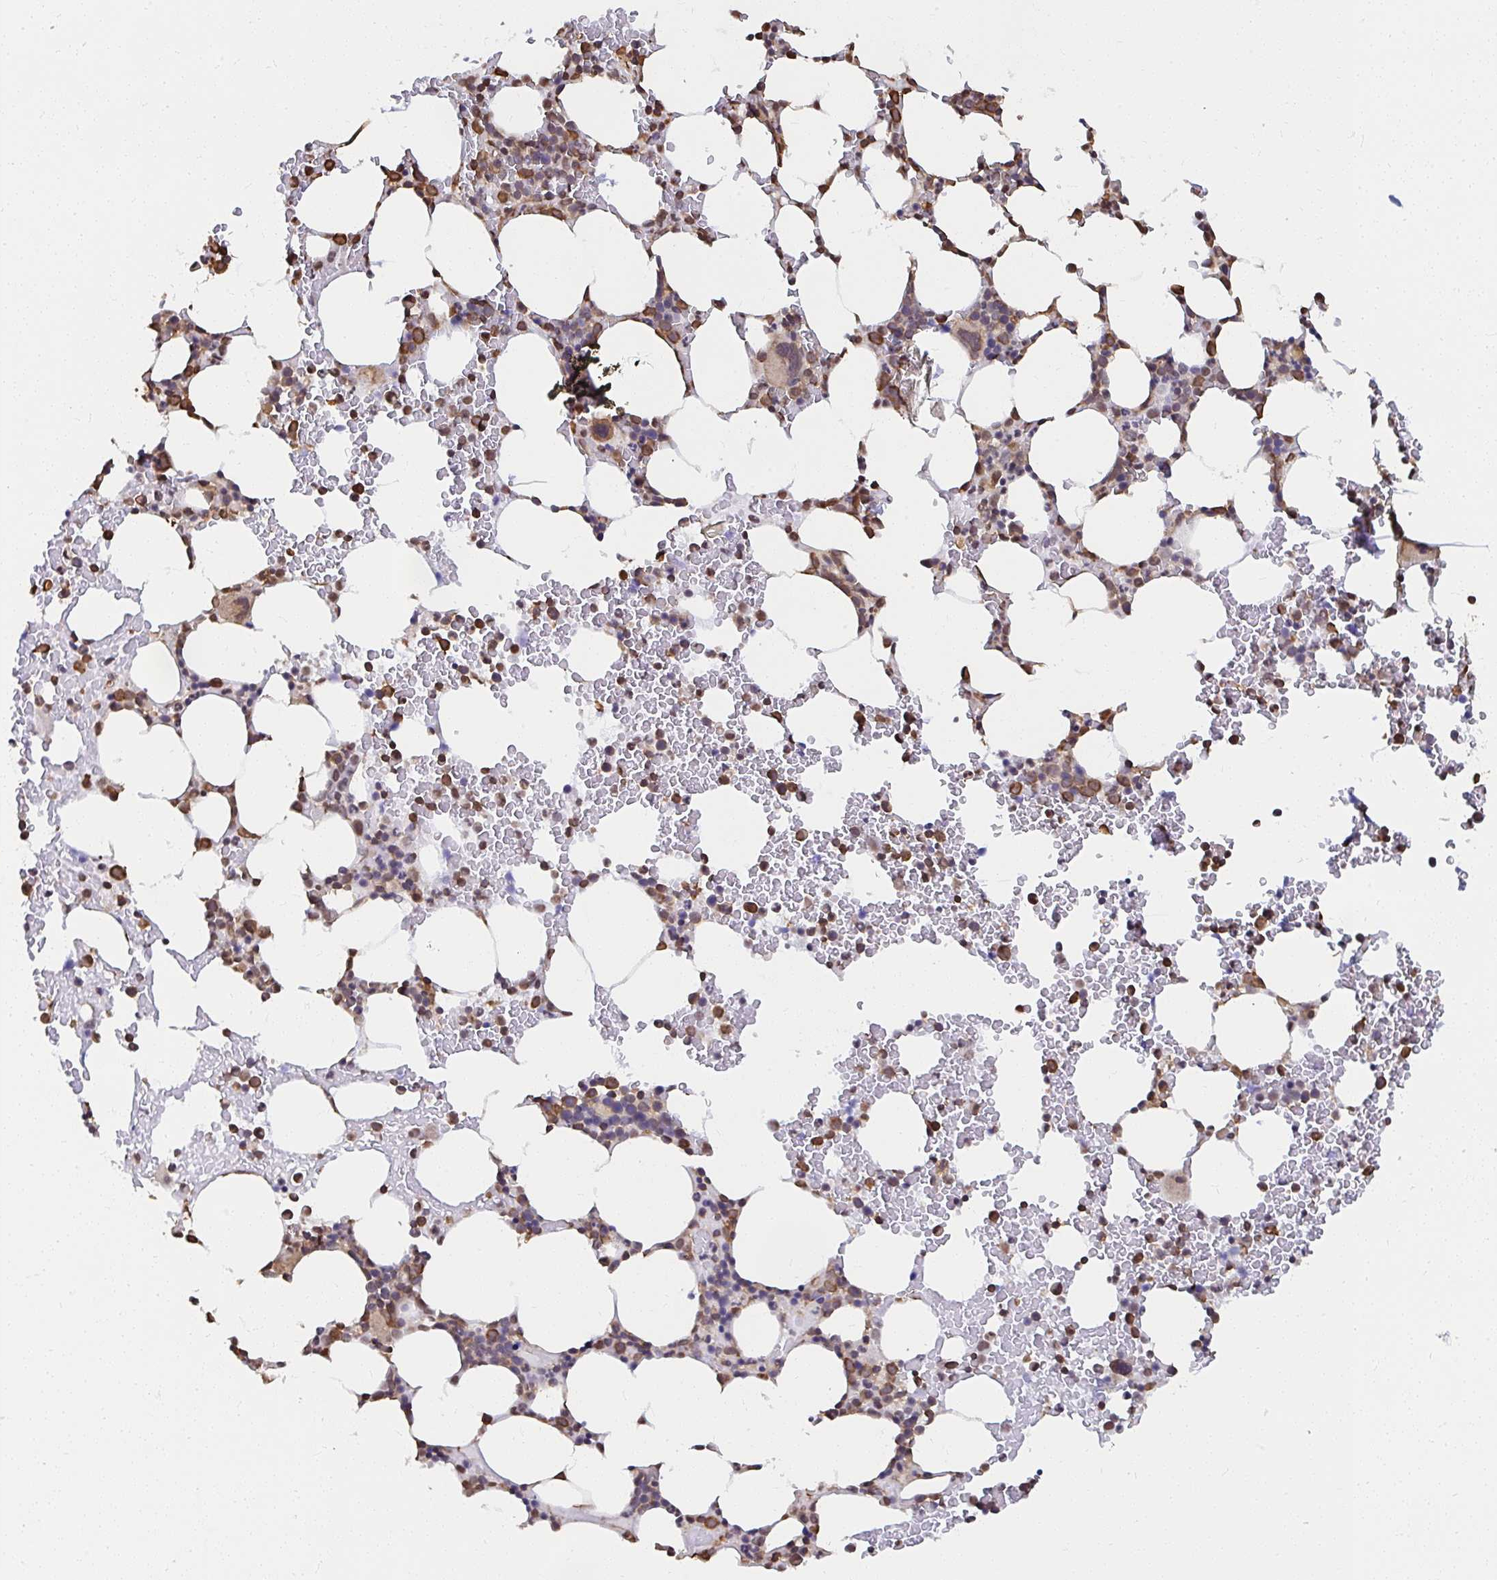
{"staining": {"intensity": "weak", "quantity": "25%-75%", "location": "cytoplasmic/membranous"}, "tissue": "bone marrow", "cell_type": "Hematopoietic cells", "image_type": "normal", "snomed": [{"axis": "morphology", "description": "Normal tissue, NOS"}, {"axis": "topography", "description": "Bone marrow"}], "caption": "This is an image of immunohistochemistry (IHC) staining of unremarkable bone marrow, which shows weak staining in the cytoplasmic/membranous of hematopoietic cells.", "gene": "SYNCRIP", "patient": {"sex": "female", "age": 62}}